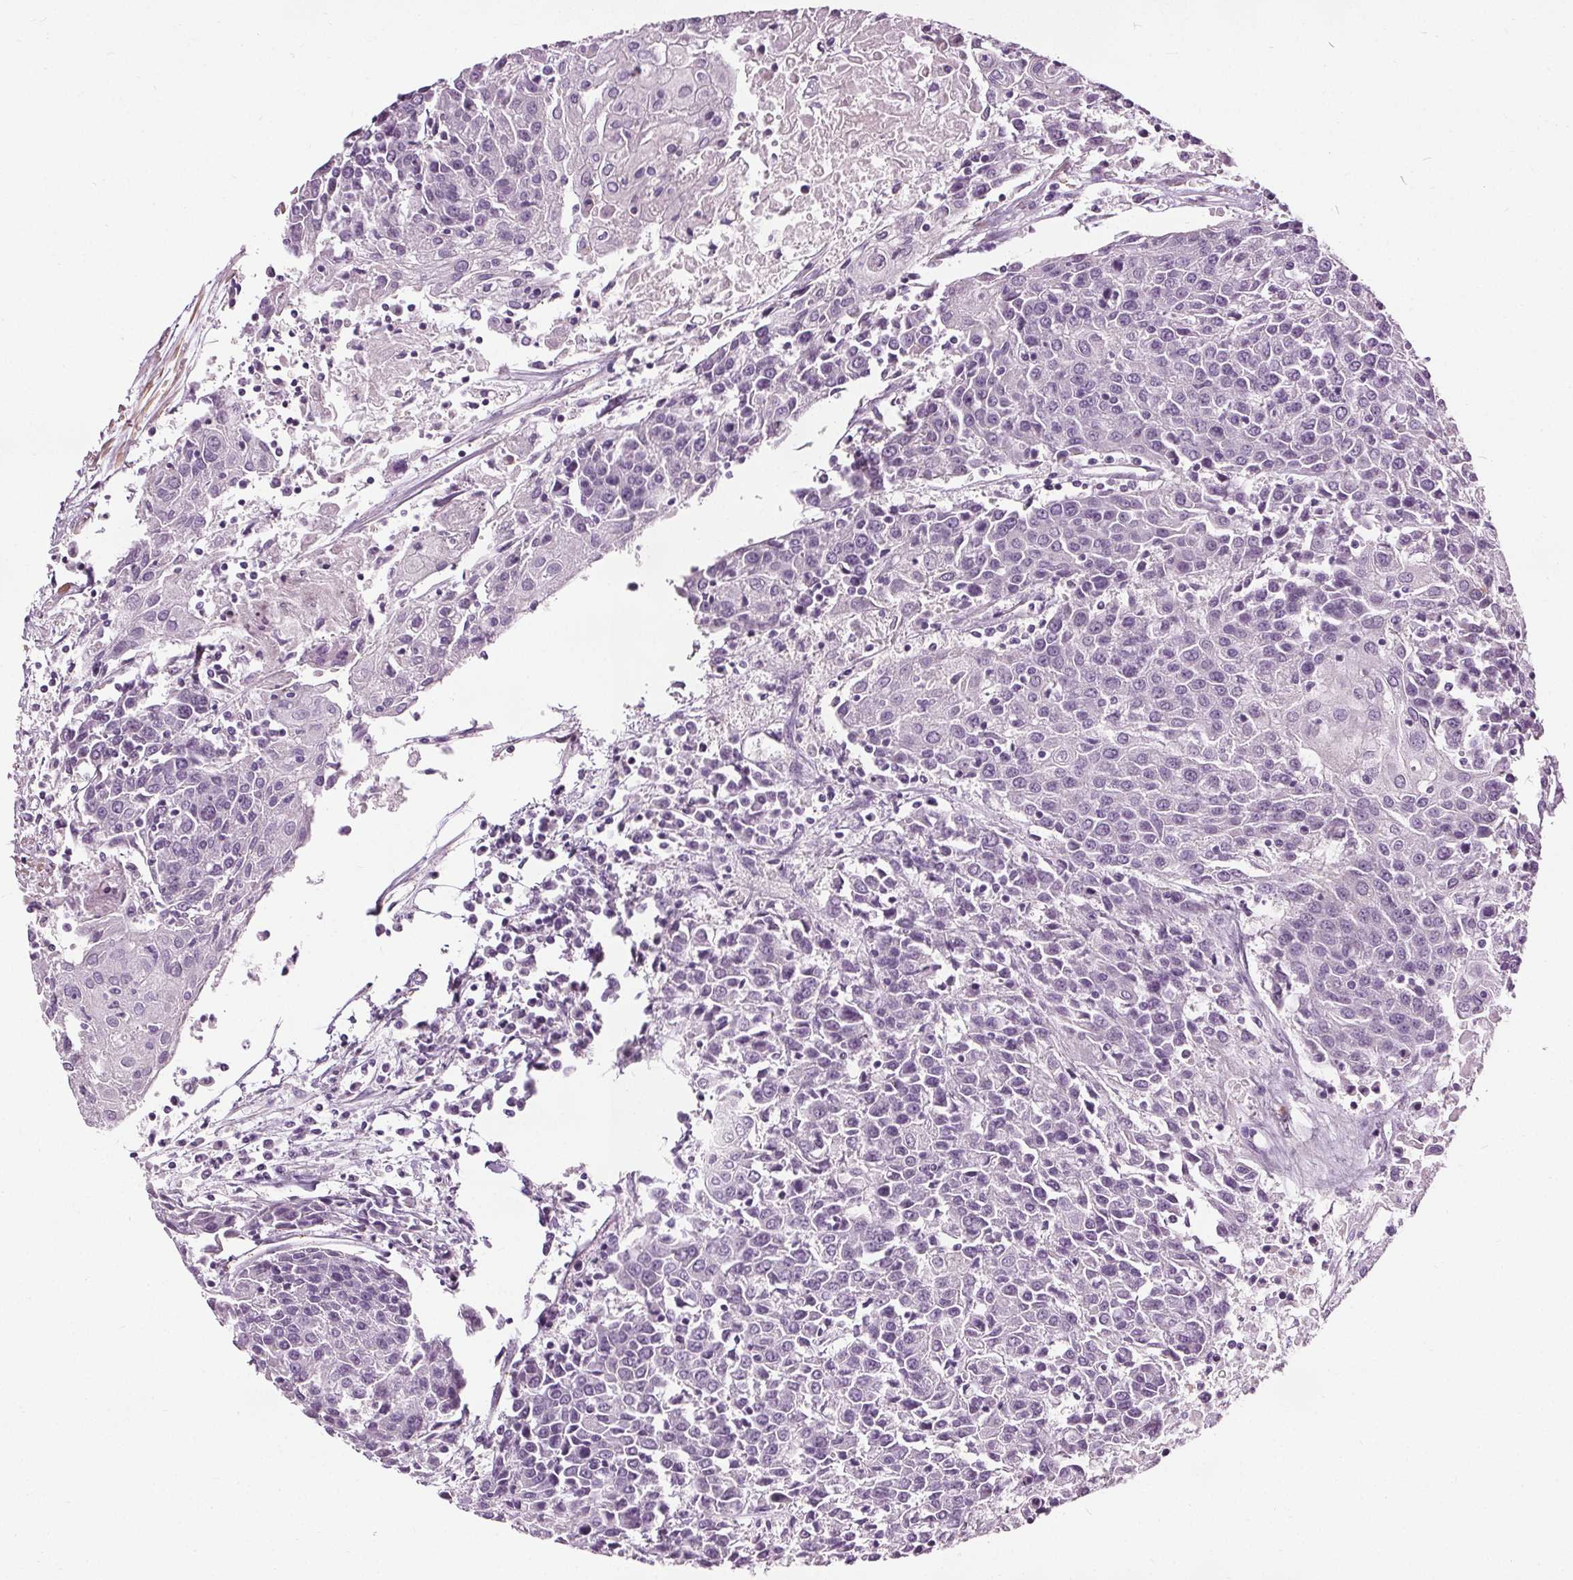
{"staining": {"intensity": "negative", "quantity": "none", "location": "none"}, "tissue": "urothelial cancer", "cell_type": "Tumor cells", "image_type": "cancer", "snomed": [{"axis": "morphology", "description": "Urothelial carcinoma, High grade"}, {"axis": "topography", "description": "Urinary bladder"}], "caption": "This is a photomicrograph of immunohistochemistry (IHC) staining of urothelial carcinoma (high-grade), which shows no staining in tumor cells.", "gene": "RASA1", "patient": {"sex": "female", "age": 85}}